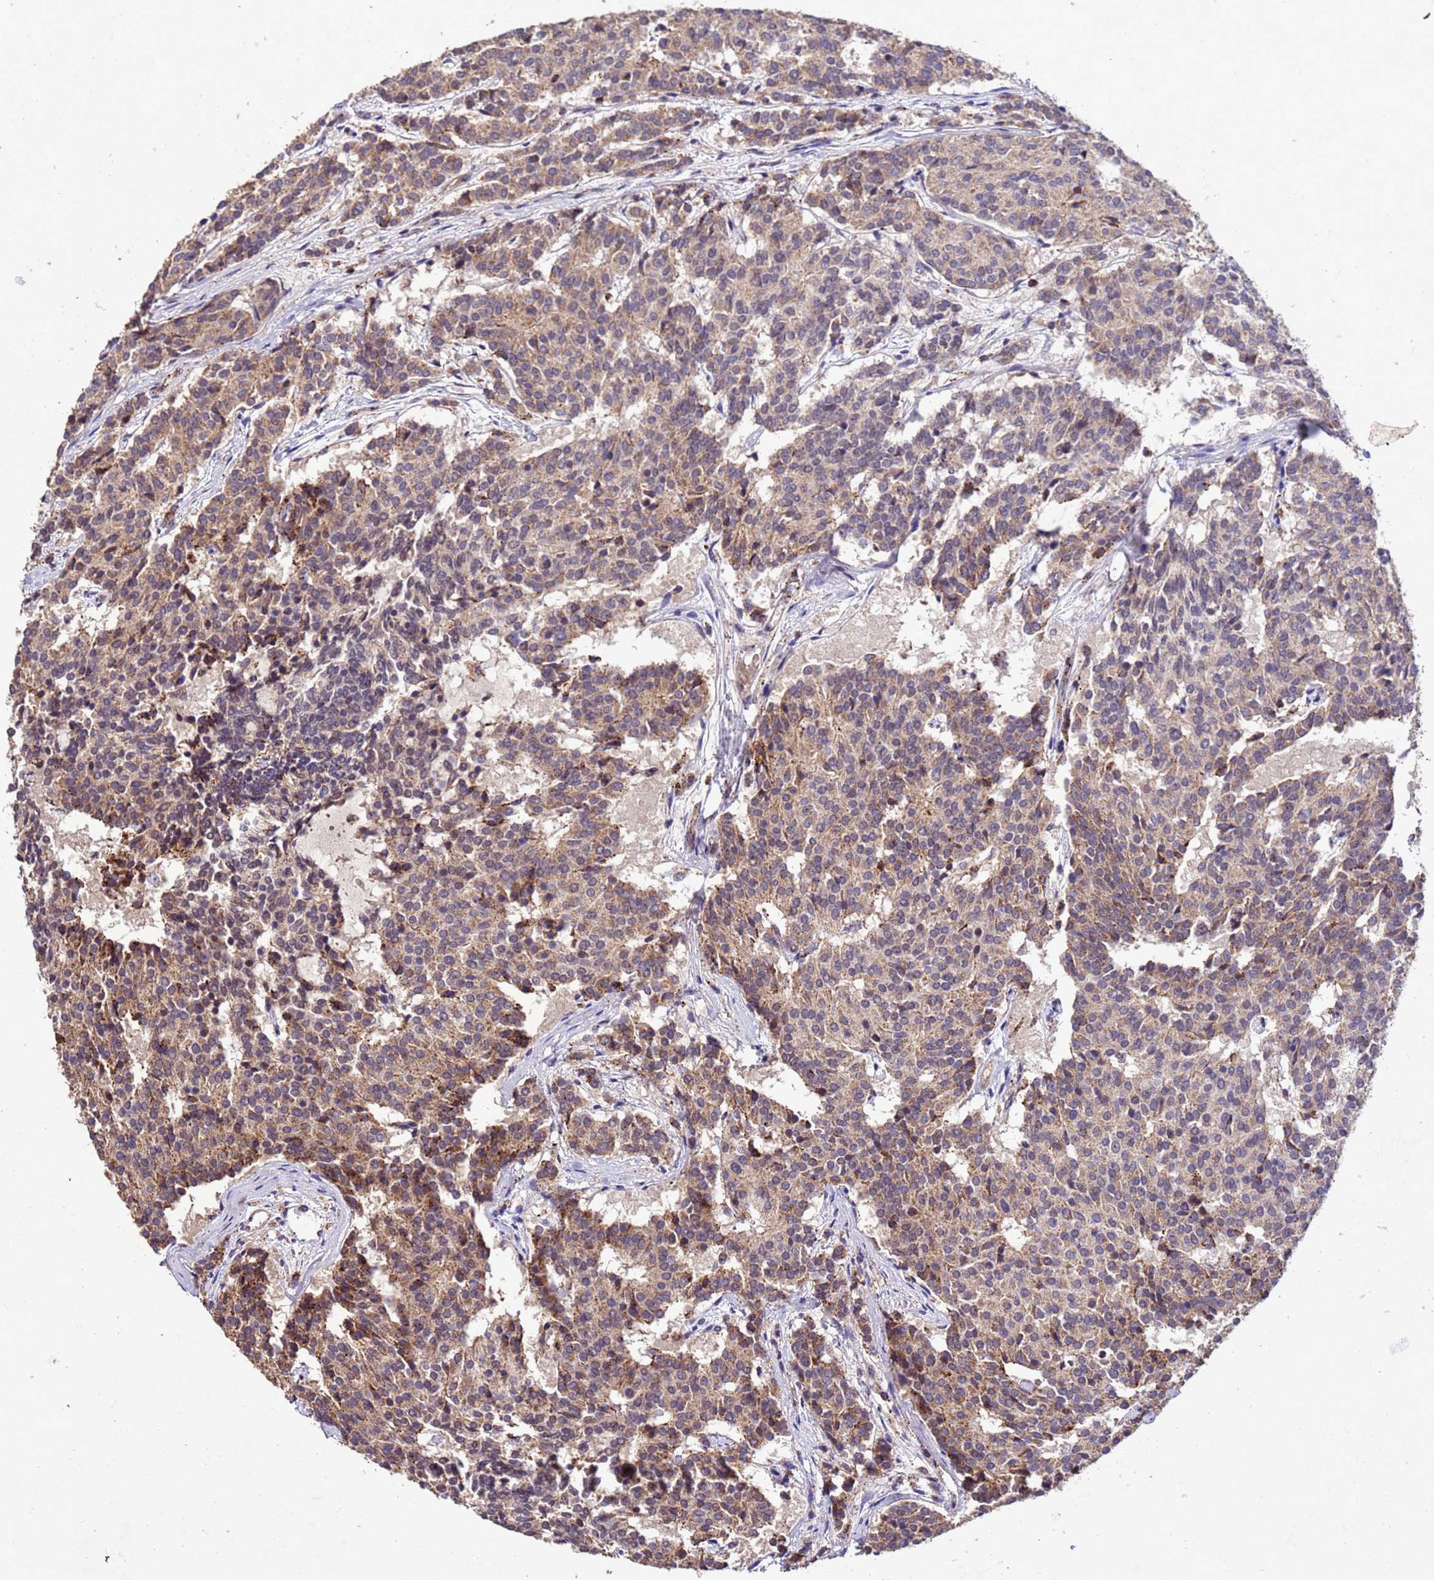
{"staining": {"intensity": "moderate", "quantity": ">75%", "location": "cytoplasmic/membranous"}, "tissue": "carcinoid", "cell_type": "Tumor cells", "image_type": "cancer", "snomed": [{"axis": "morphology", "description": "Carcinoid, malignant, NOS"}, {"axis": "topography", "description": "Pancreas"}], "caption": "Protein positivity by immunohistochemistry exhibits moderate cytoplasmic/membranous staining in approximately >75% of tumor cells in carcinoid (malignant). (brown staining indicates protein expression, while blue staining denotes nuclei).", "gene": "TOR4A", "patient": {"sex": "female", "age": 54}}